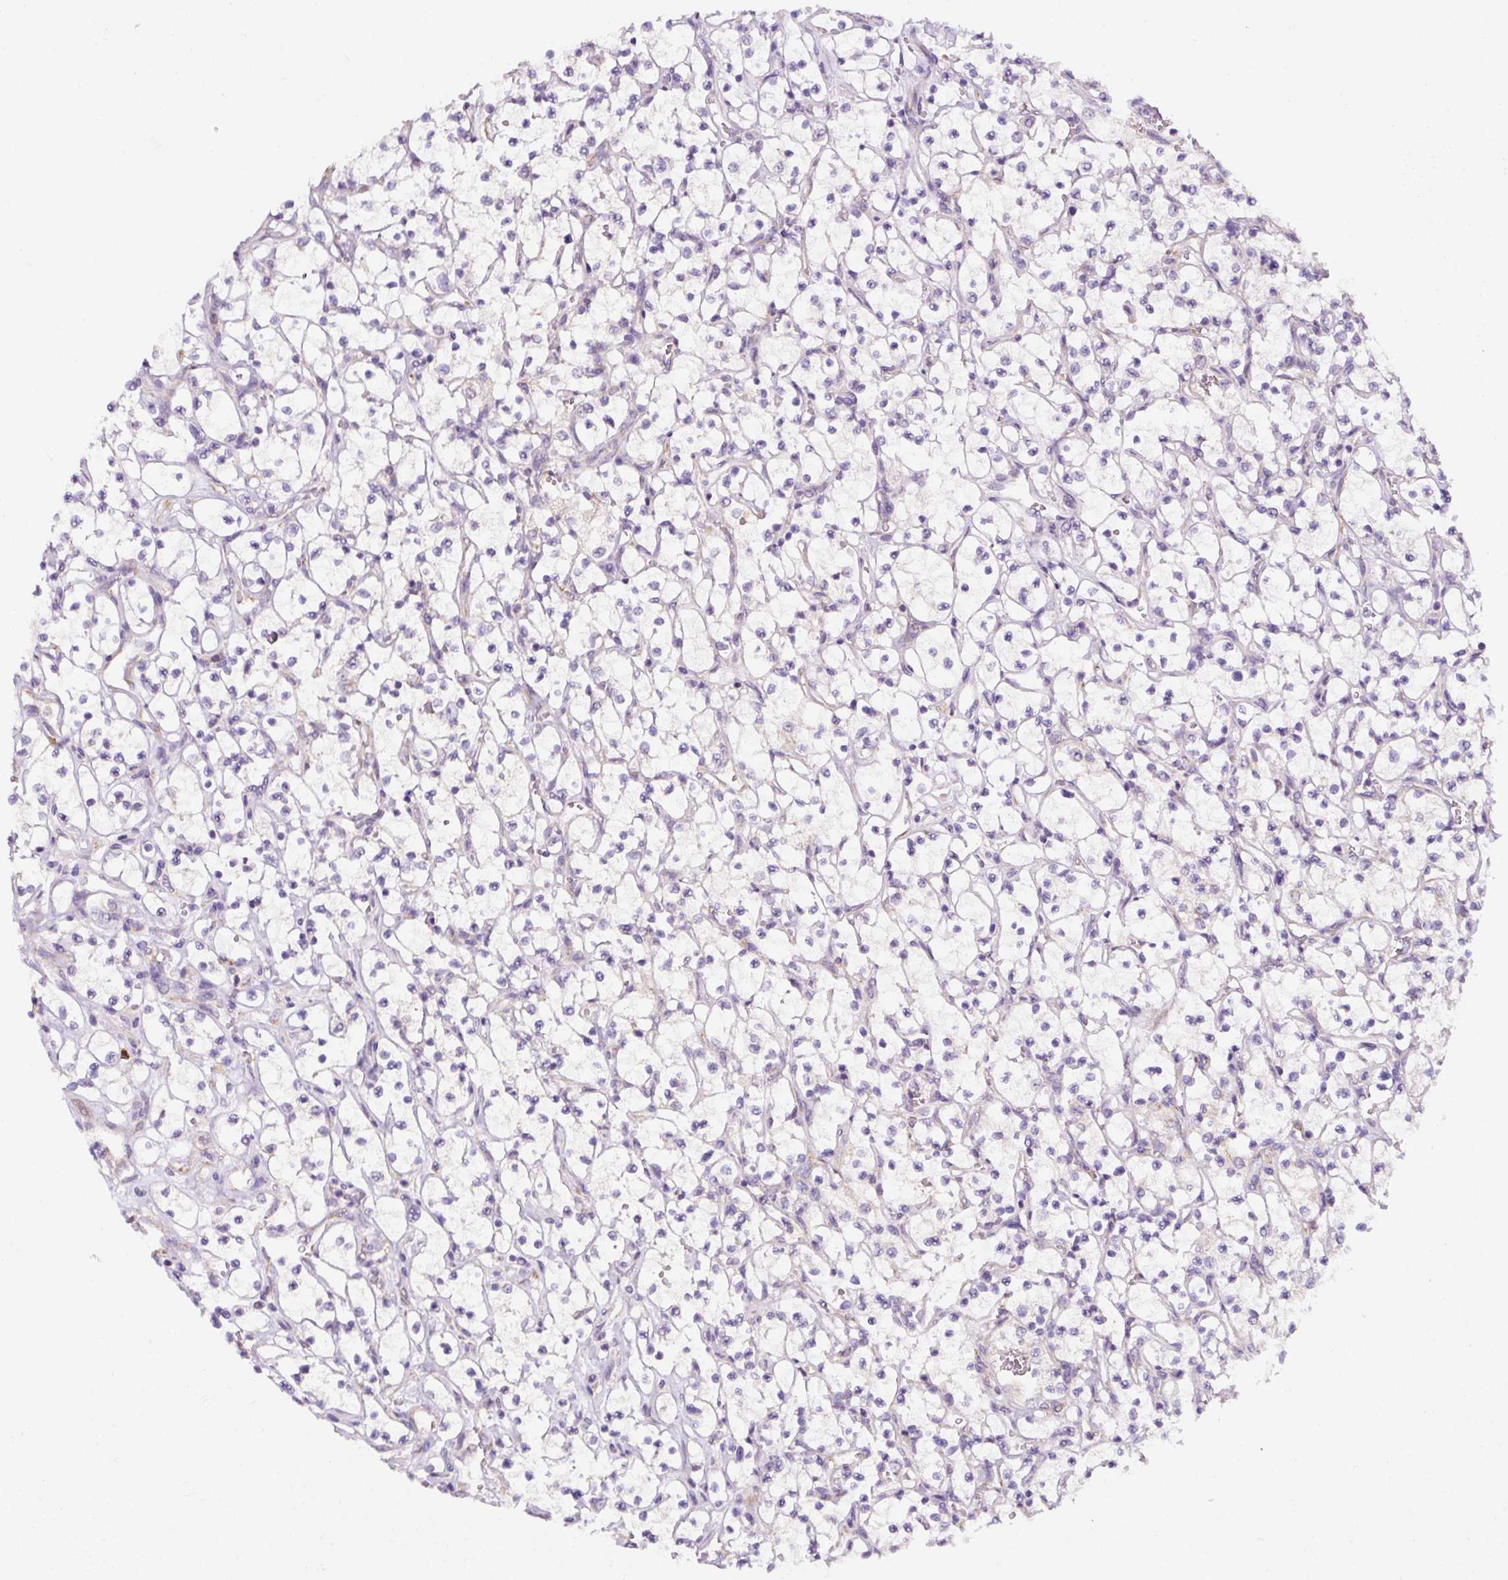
{"staining": {"intensity": "negative", "quantity": "none", "location": "none"}, "tissue": "renal cancer", "cell_type": "Tumor cells", "image_type": "cancer", "snomed": [{"axis": "morphology", "description": "Adenocarcinoma, NOS"}, {"axis": "topography", "description": "Kidney"}], "caption": "There is no significant positivity in tumor cells of adenocarcinoma (renal).", "gene": "DDOST", "patient": {"sex": "female", "age": 69}}